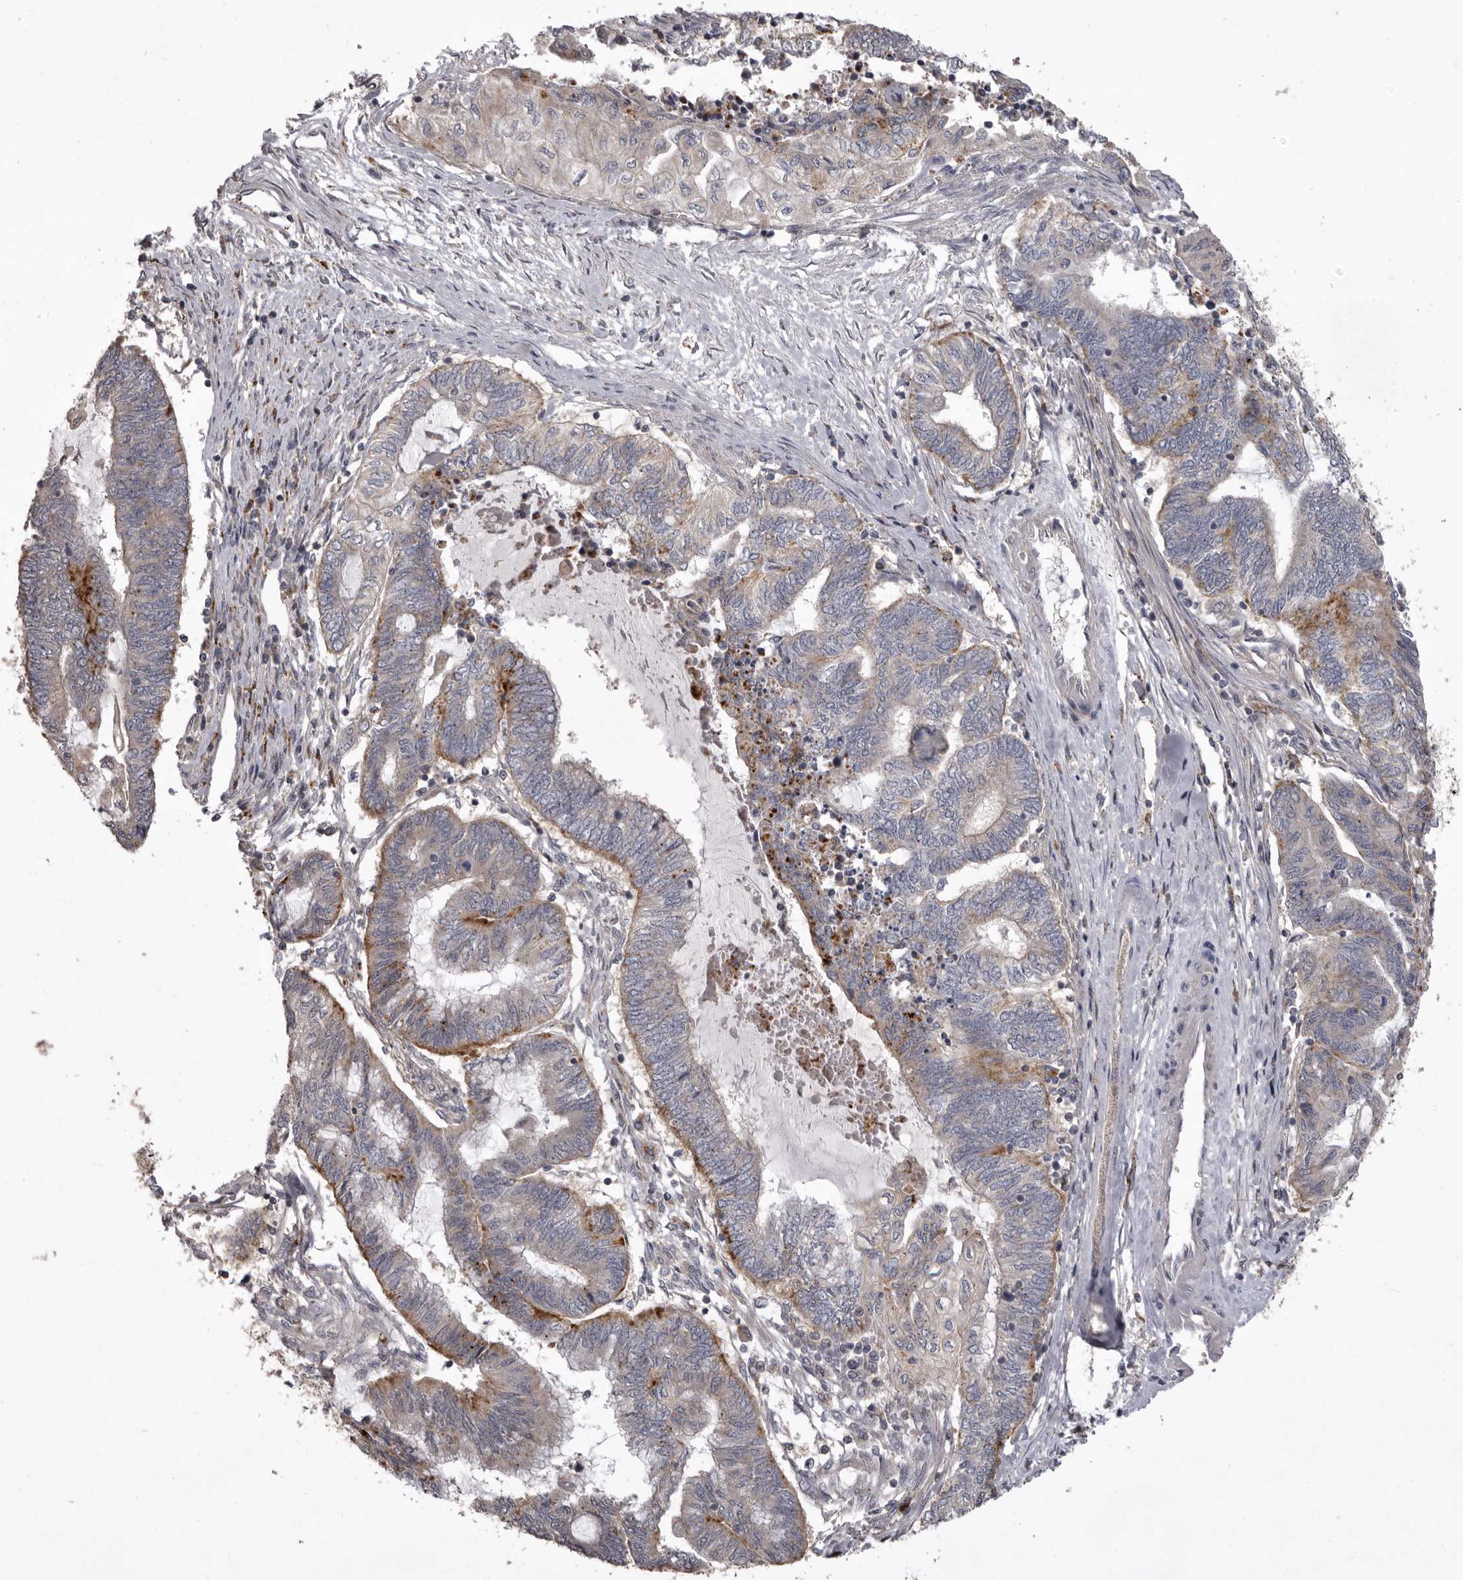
{"staining": {"intensity": "moderate", "quantity": "<25%", "location": "cytoplasmic/membranous"}, "tissue": "endometrial cancer", "cell_type": "Tumor cells", "image_type": "cancer", "snomed": [{"axis": "morphology", "description": "Adenocarcinoma, NOS"}, {"axis": "topography", "description": "Uterus"}, {"axis": "topography", "description": "Endometrium"}], "caption": "Immunohistochemistry (IHC) of endometrial cancer exhibits low levels of moderate cytoplasmic/membranous expression in approximately <25% of tumor cells.", "gene": "WDR47", "patient": {"sex": "female", "age": 70}}